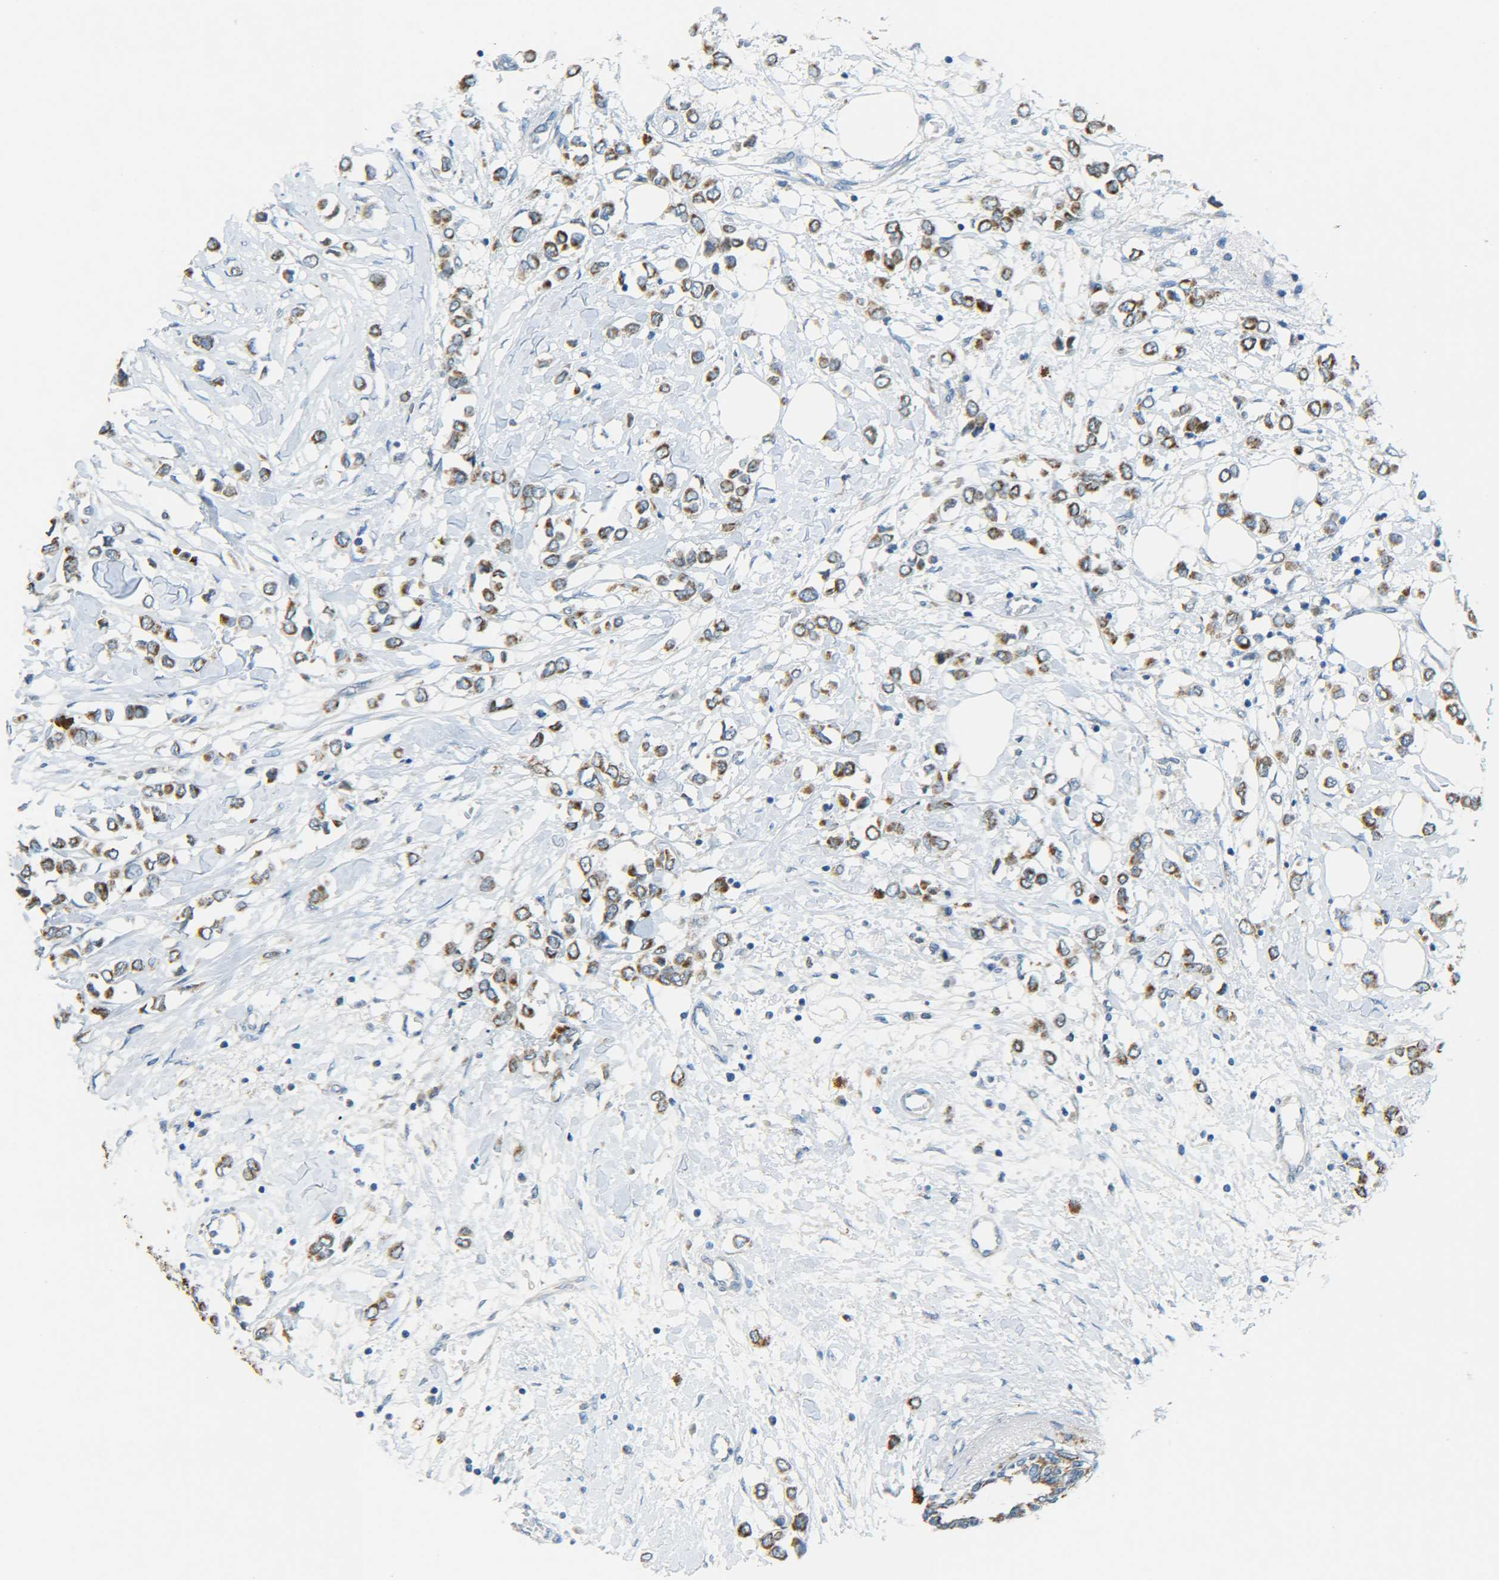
{"staining": {"intensity": "moderate", "quantity": ">75%", "location": "cytoplasmic/membranous"}, "tissue": "breast cancer", "cell_type": "Tumor cells", "image_type": "cancer", "snomed": [{"axis": "morphology", "description": "Lobular carcinoma"}, {"axis": "topography", "description": "Breast"}], "caption": "Breast lobular carcinoma was stained to show a protein in brown. There is medium levels of moderate cytoplasmic/membranous staining in about >75% of tumor cells.", "gene": "CYB5R1", "patient": {"sex": "female", "age": 51}}